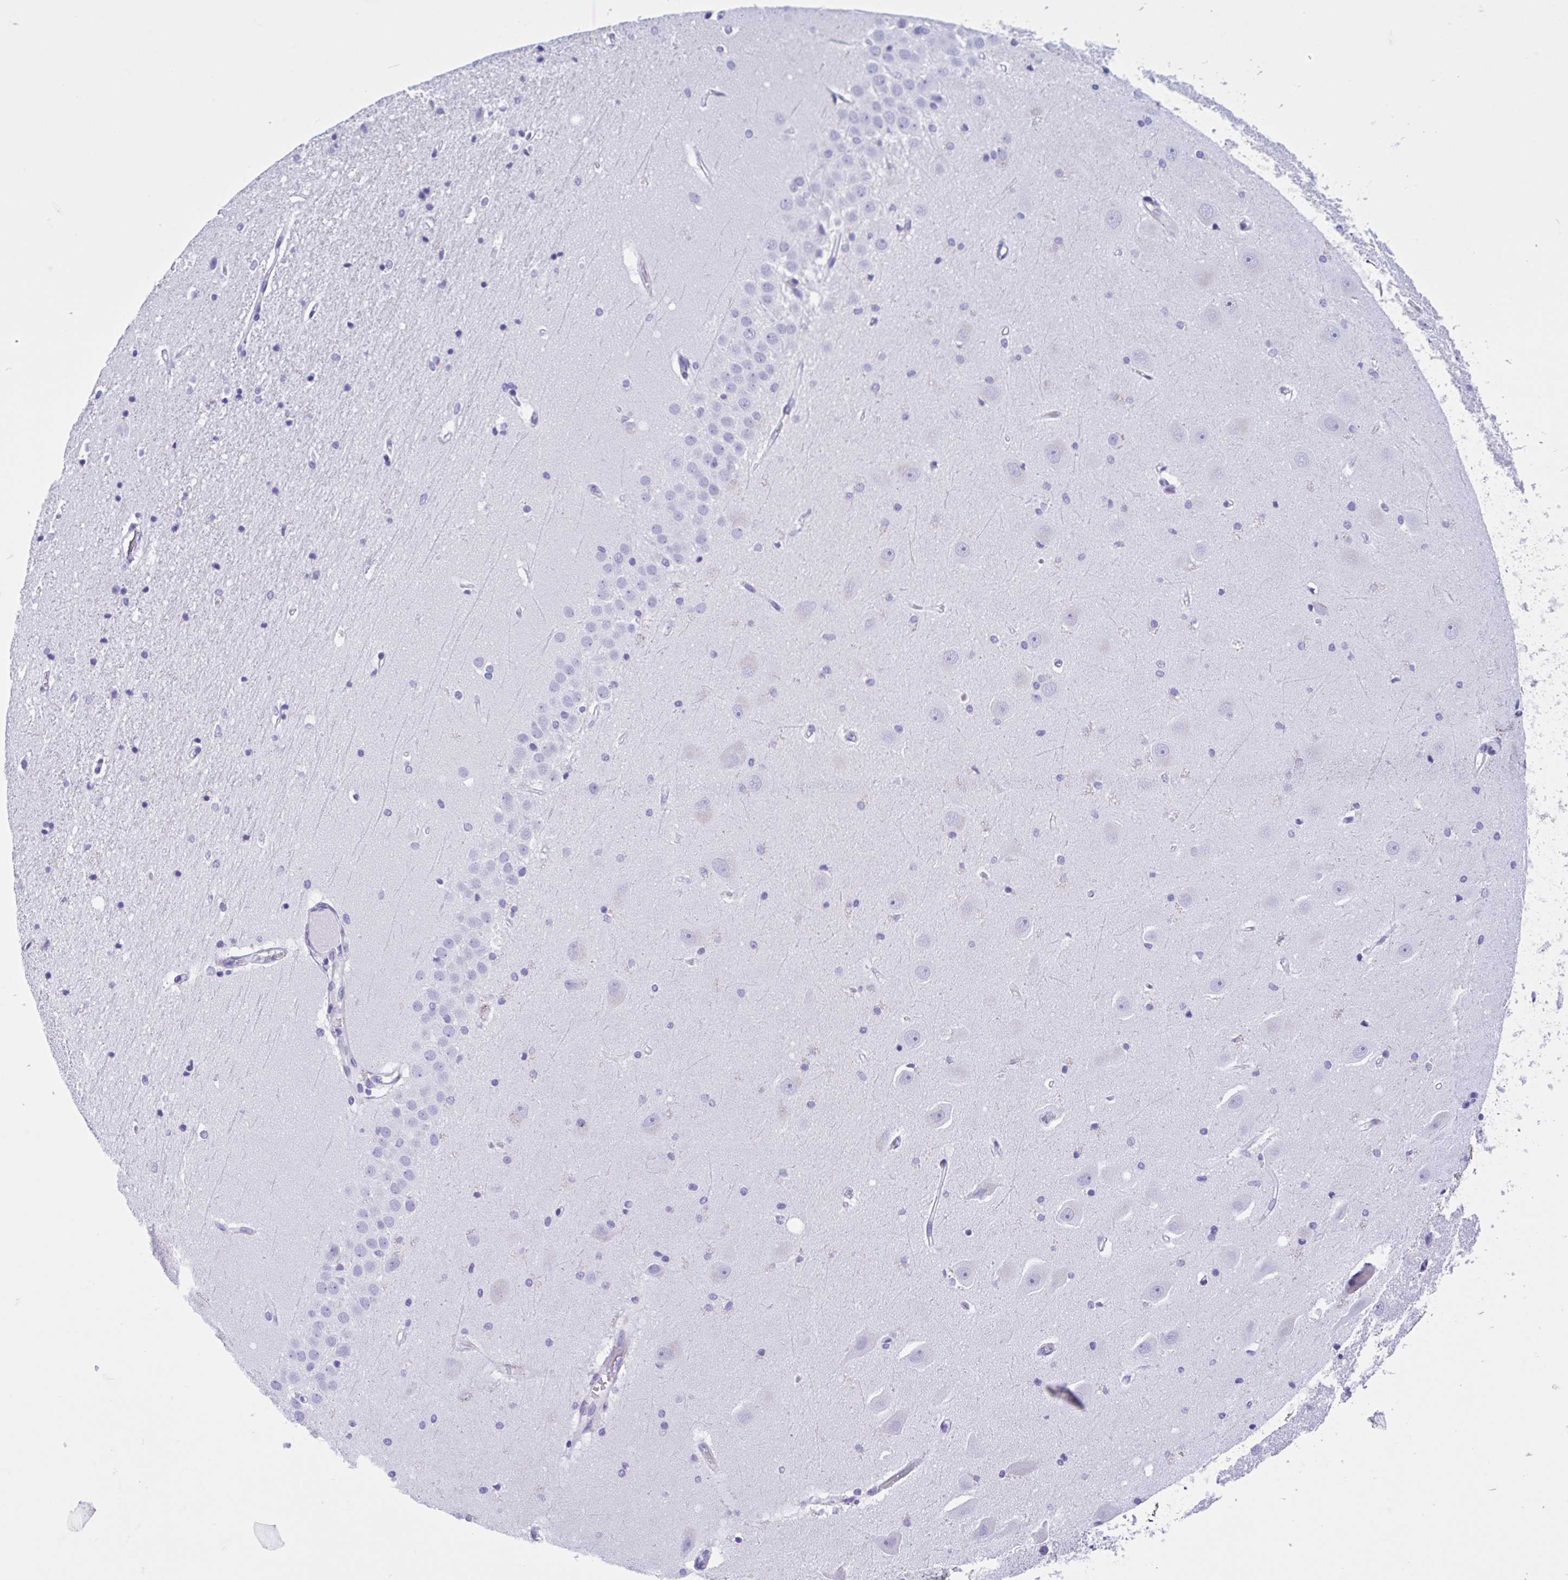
{"staining": {"intensity": "negative", "quantity": "none", "location": "none"}, "tissue": "hippocampus", "cell_type": "Glial cells", "image_type": "normal", "snomed": [{"axis": "morphology", "description": "Normal tissue, NOS"}, {"axis": "topography", "description": "Hippocampus"}], "caption": "This is an IHC histopathology image of benign human hippocampus. There is no positivity in glial cells.", "gene": "IAPP", "patient": {"sex": "male", "age": 63}}